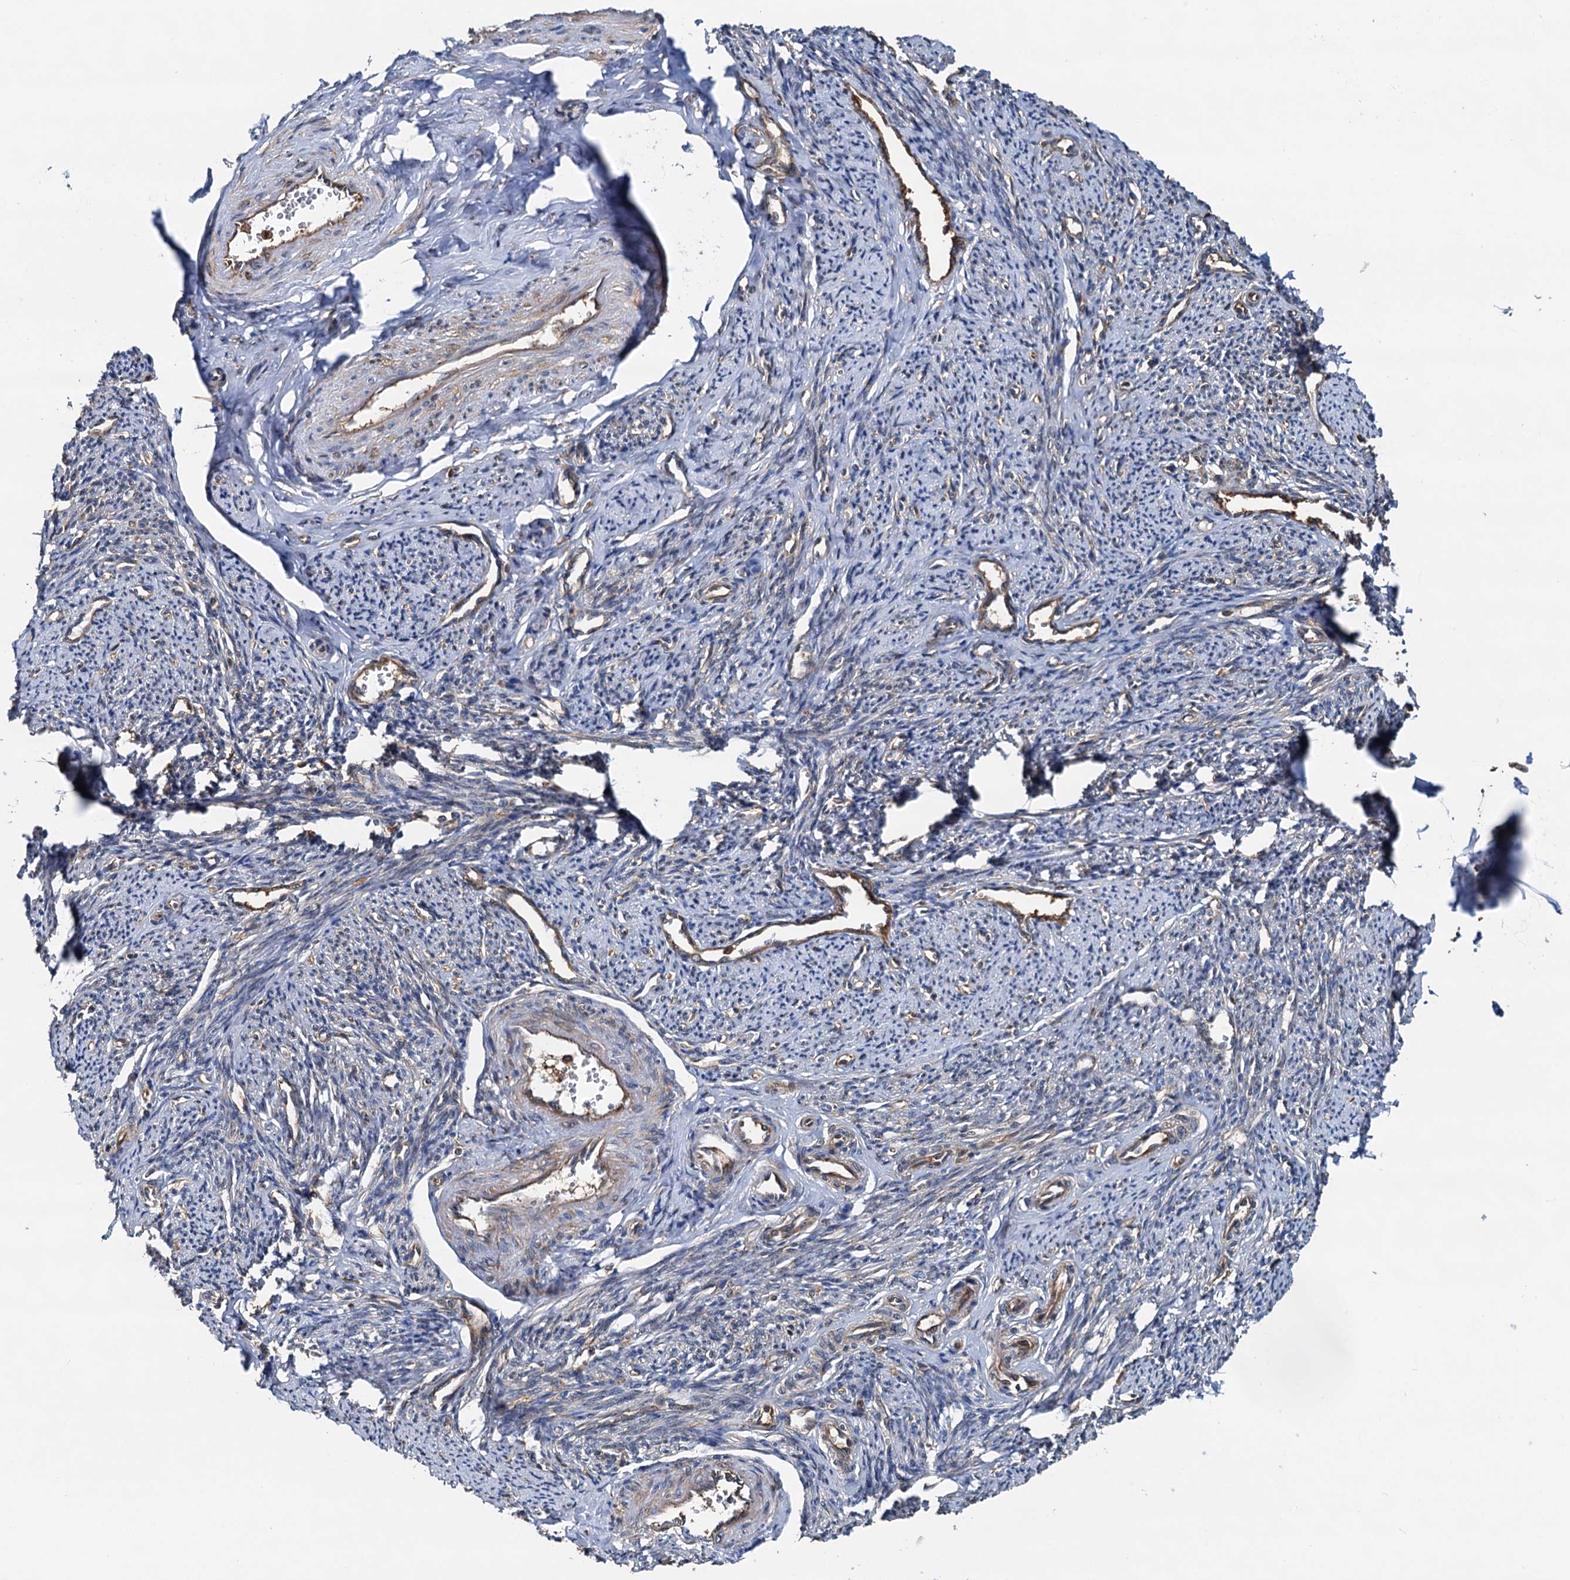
{"staining": {"intensity": "moderate", "quantity": "25%-75%", "location": "cytoplasmic/membranous"}, "tissue": "smooth muscle", "cell_type": "Smooth muscle cells", "image_type": "normal", "snomed": [{"axis": "morphology", "description": "Normal tissue, NOS"}, {"axis": "topography", "description": "Smooth muscle"}, {"axis": "topography", "description": "Uterus"}], "caption": "Protein expression analysis of unremarkable human smooth muscle reveals moderate cytoplasmic/membranous staining in approximately 25%-75% of smooth muscle cells. (DAB (3,3'-diaminobenzidine) = brown stain, brightfield microscopy at high magnification).", "gene": "USP6NL", "patient": {"sex": "female", "age": 59}}